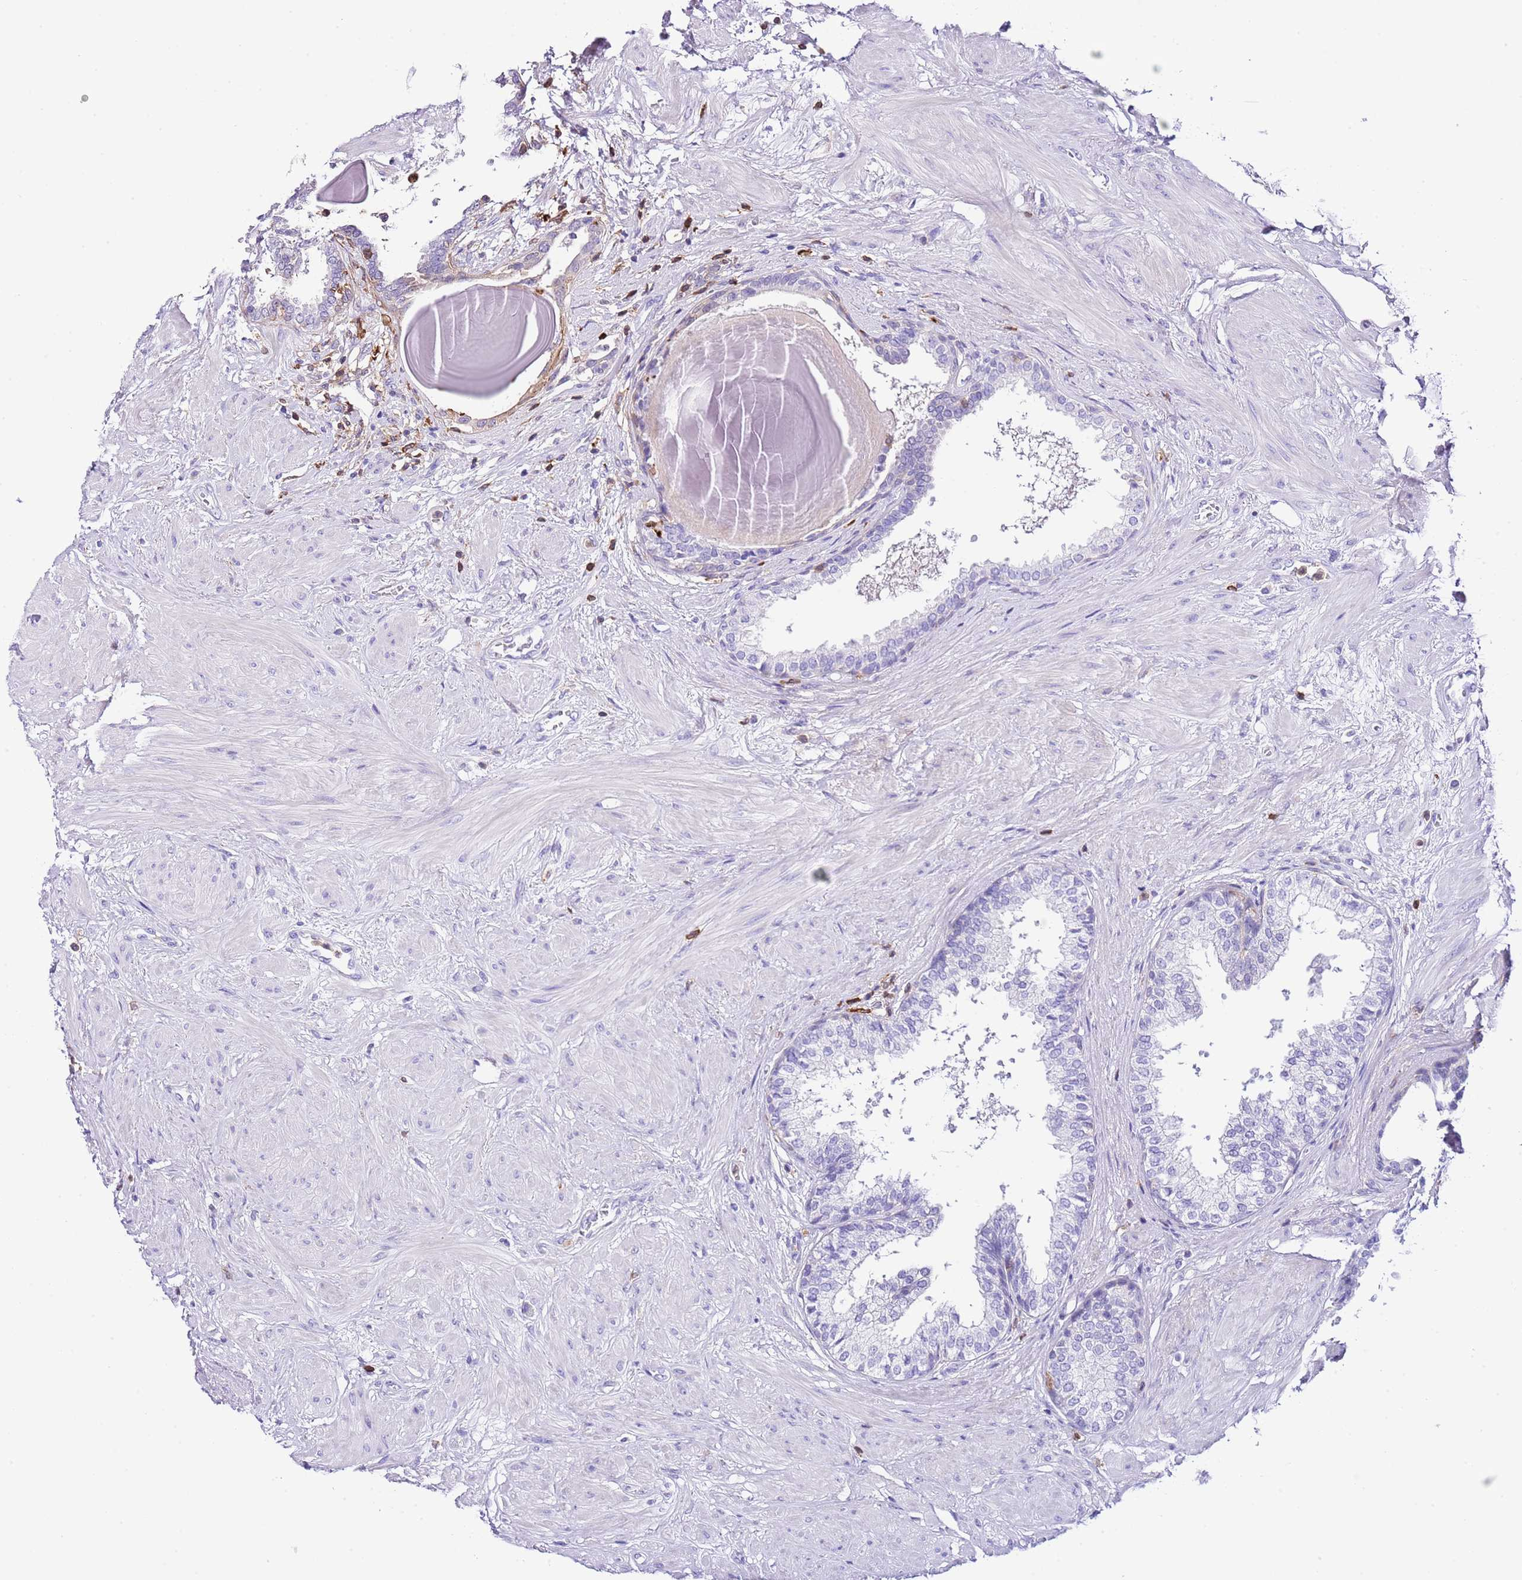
{"staining": {"intensity": "moderate", "quantity": "<25%", "location": "cytoplasmic/membranous"}, "tissue": "prostate", "cell_type": "Glandular cells", "image_type": "normal", "snomed": [{"axis": "morphology", "description": "Normal tissue, NOS"}, {"axis": "topography", "description": "Prostate"}], "caption": "Brown immunohistochemical staining in benign human prostate exhibits moderate cytoplasmic/membranous expression in about <25% of glandular cells. Nuclei are stained in blue.", "gene": "CNN2", "patient": {"sex": "male", "age": 48}}